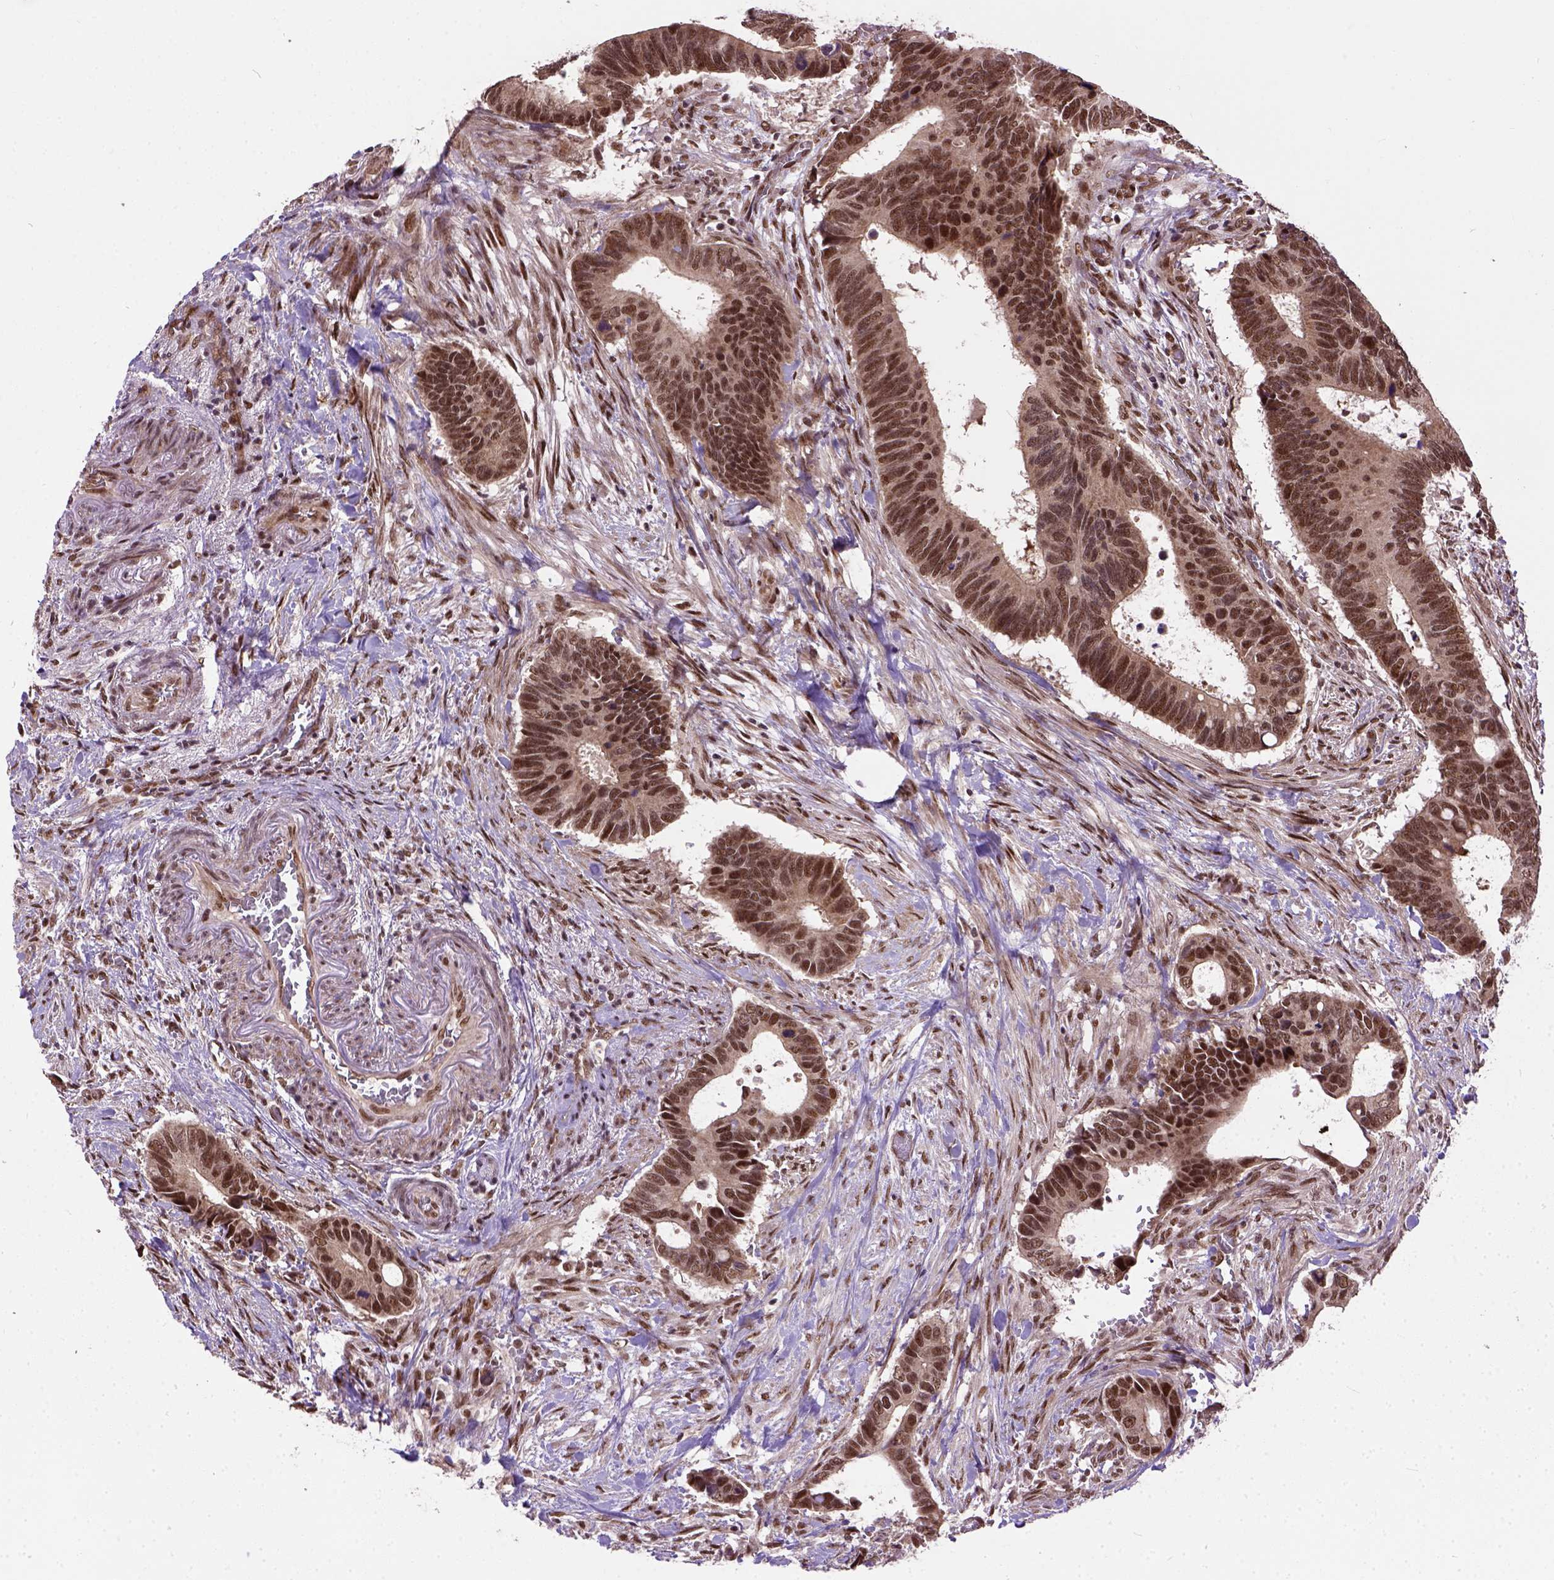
{"staining": {"intensity": "strong", "quantity": ">75%", "location": "nuclear"}, "tissue": "colorectal cancer", "cell_type": "Tumor cells", "image_type": "cancer", "snomed": [{"axis": "morphology", "description": "Adenocarcinoma, NOS"}, {"axis": "topography", "description": "Colon"}], "caption": "Immunohistochemistry (IHC) (DAB) staining of human adenocarcinoma (colorectal) exhibits strong nuclear protein expression in about >75% of tumor cells.", "gene": "ZNF630", "patient": {"sex": "male", "age": 49}}